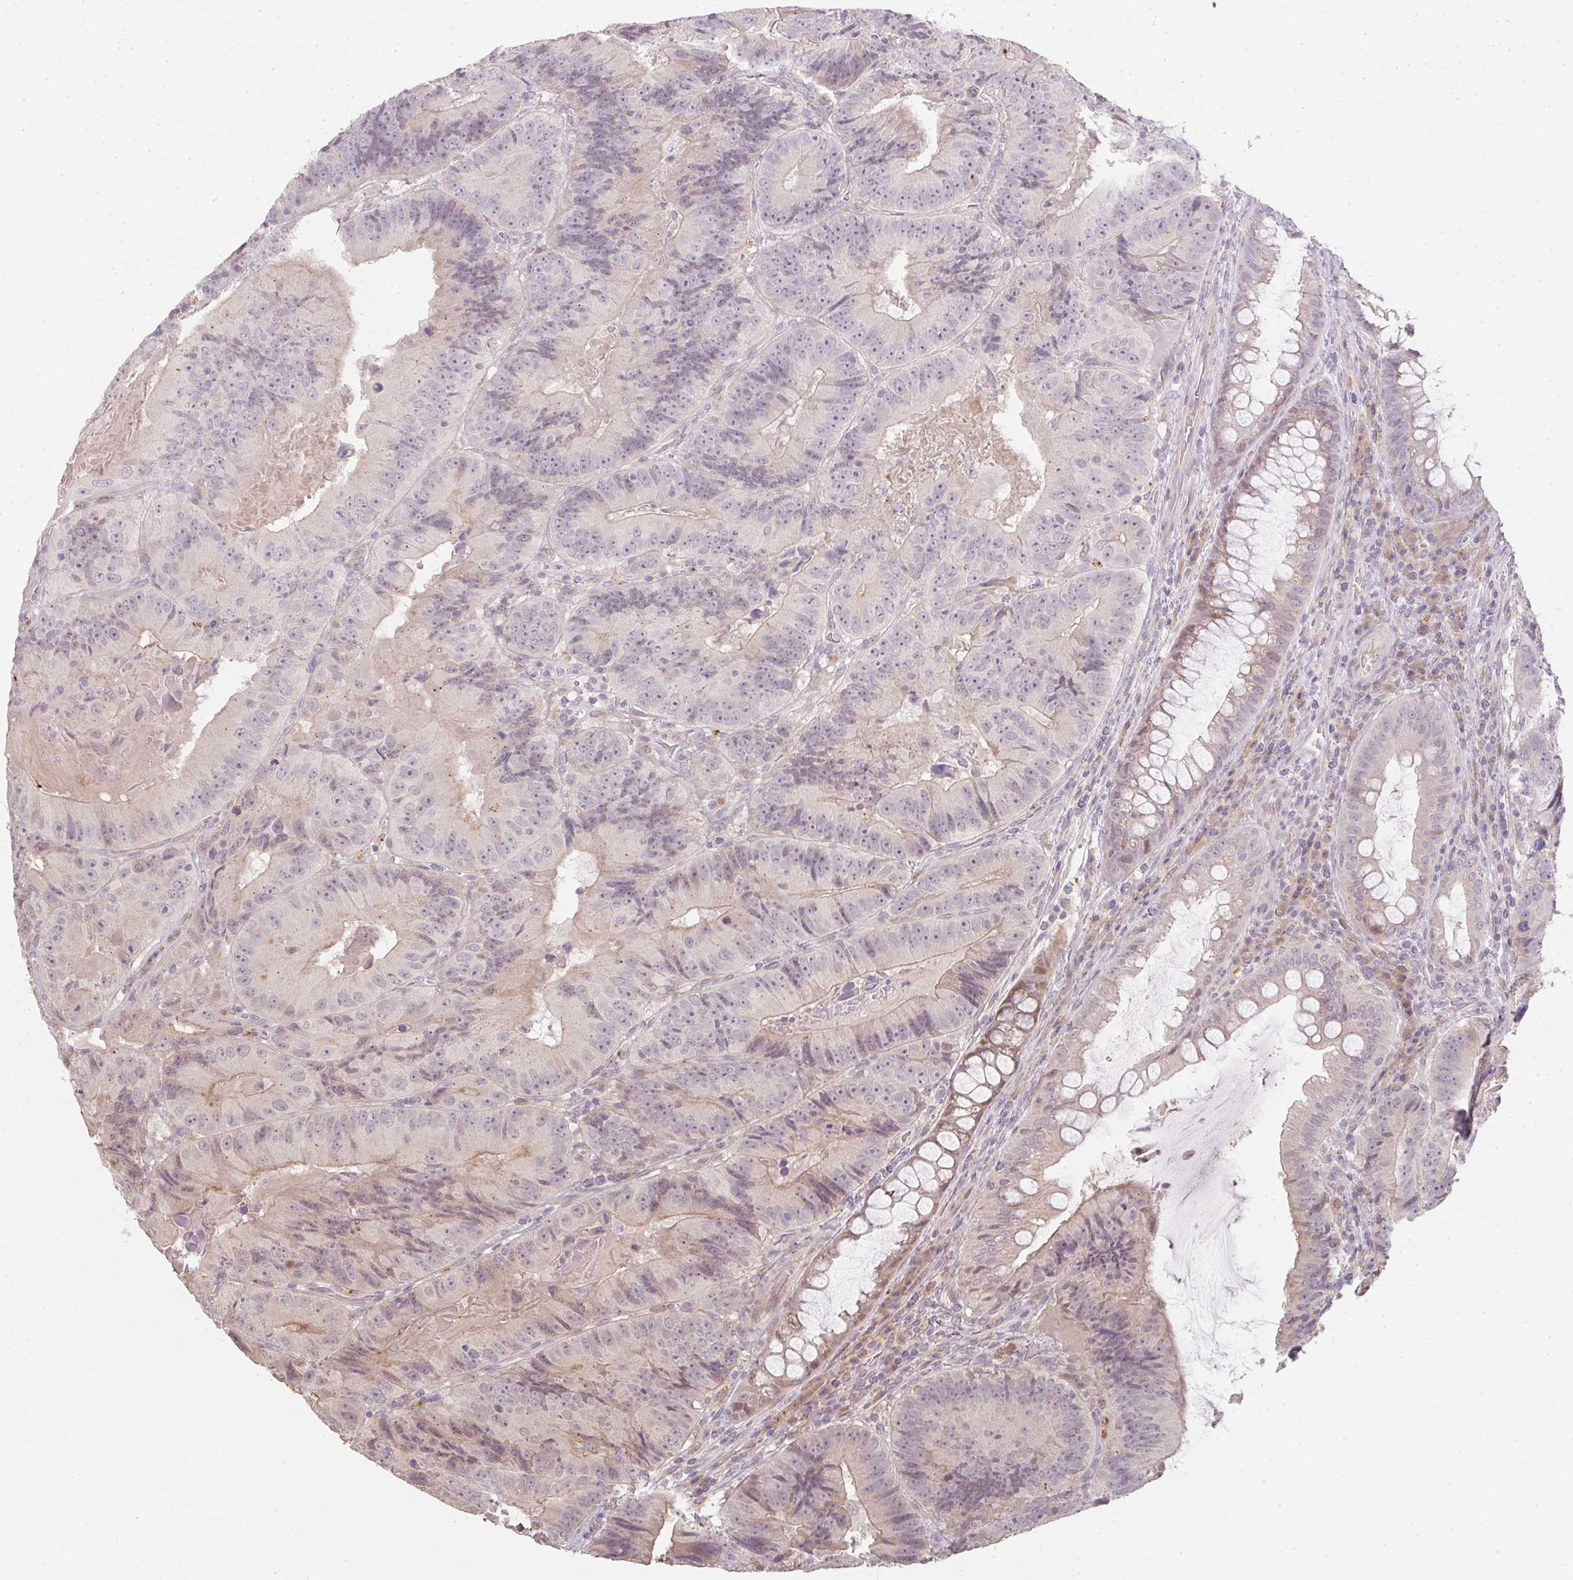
{"staining": {"intensity": "weak", "quantity": "<25%", "location": "cytoplasmic/membranous"}, "tissue": "colorectal cancer", "cell_type": "Tumor cells", "image_type": "cancer", "snomed": [{"axis": "morphology", "description": "Adenocarcinoma, NOS"}, {"axis": "topography", "description": "Colon"}], "caption": "Immunohistochemical staining of human colorectal adenocarcinoma demonstrates no significant staining in tumor cells. Nuclei are stained in blue.", "gene": "TMEM237", "patient": {"sex": "female", "age": 86}}